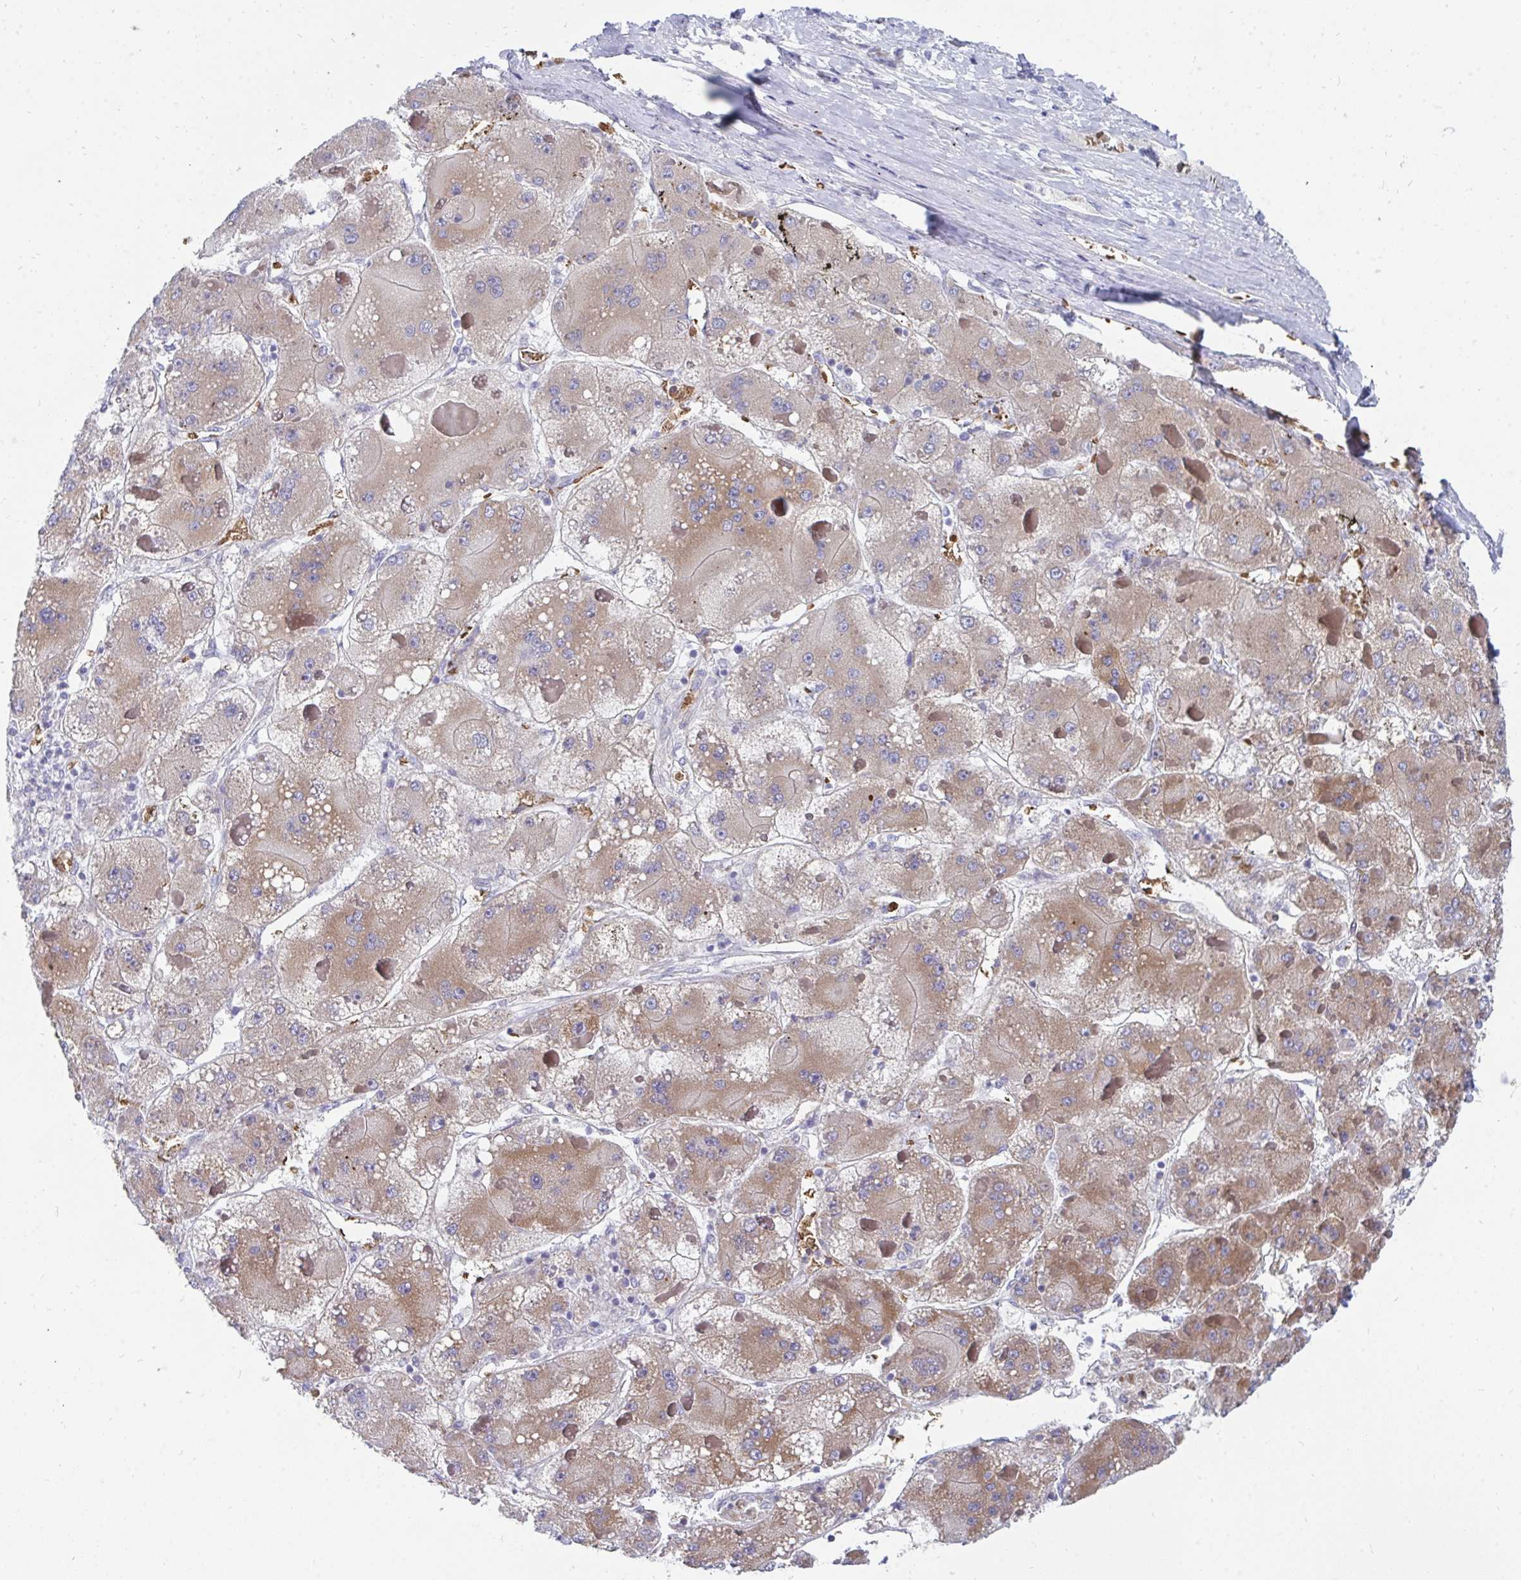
{"staining": {"intensity": "moderate", "quantity": ">75%", "location": "cytoplasmic/membranous"}, "tissue": "liver cancer", "cell_type": "Tumor cells", "image_type": "cancer", "snomed": [{"axis": "morphology", "description": "Carcinoma, Hepatocellular, NOS"}, {"axis": "topography", "description": "Liver"}], "caption": "Immunohistochemical staining of human hepatocellular carcinoma (liver) exhibits medium levels of moderate cytoplasmic/membranous protein staining in approximately >75% of tumor cells.", "gene": "MROH2B", "patient": {"sex": "female", "age": 73}}